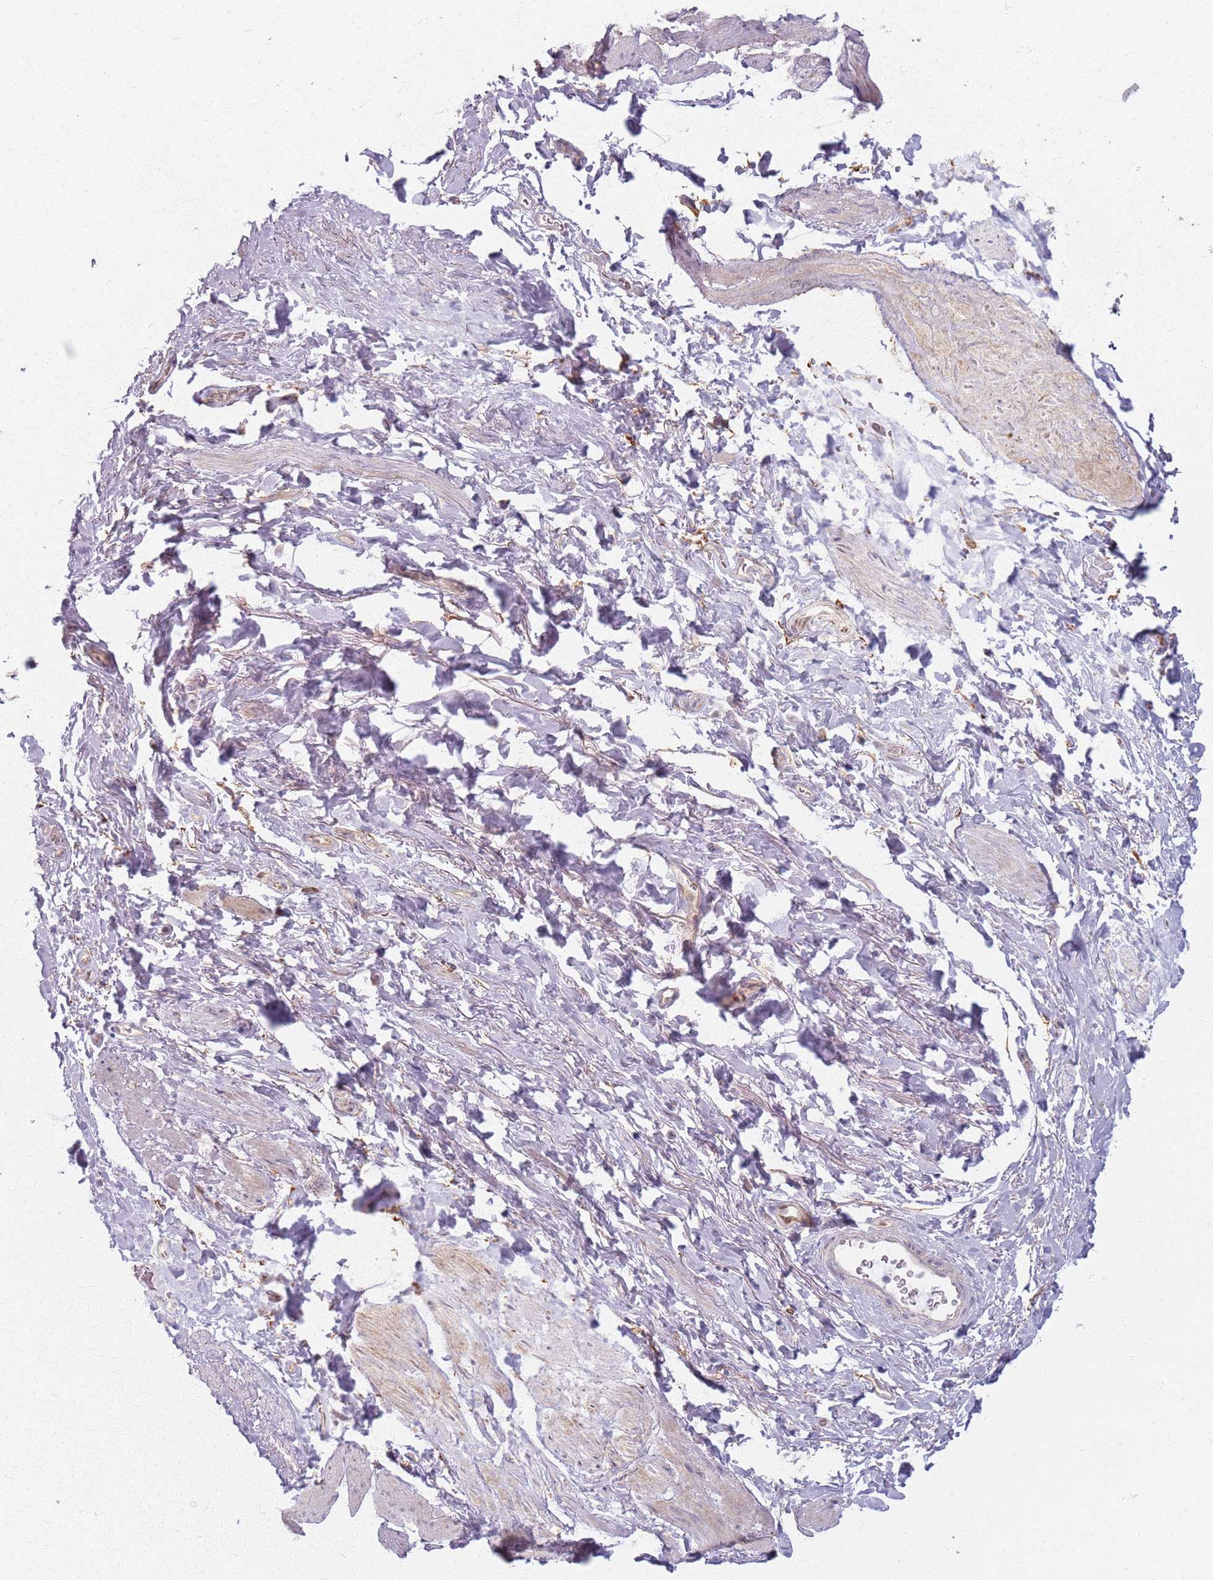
{"staining": {"intensity": "weak", "quantity": "<25%", "location": "cytoplasmic/membranous"}, "tissue": "smooth muscle", "cell_type": "Smooth muscle cells", "image_type": "normal", "snomed": [{"axis": "morphology", "description": "Normal tissue, NOS"}, {"axis": "topography", "description": "Smooth muscle"}, {"axis": "topography", "description": "Peripheral nerve tissue"}], "caption": "Protein analysis of unremarkable smooth muscle exhibits no significant staining in smooth muscle cells.", "gene": "KCNA5", "patient": {"sex": "male", "age": 69}}